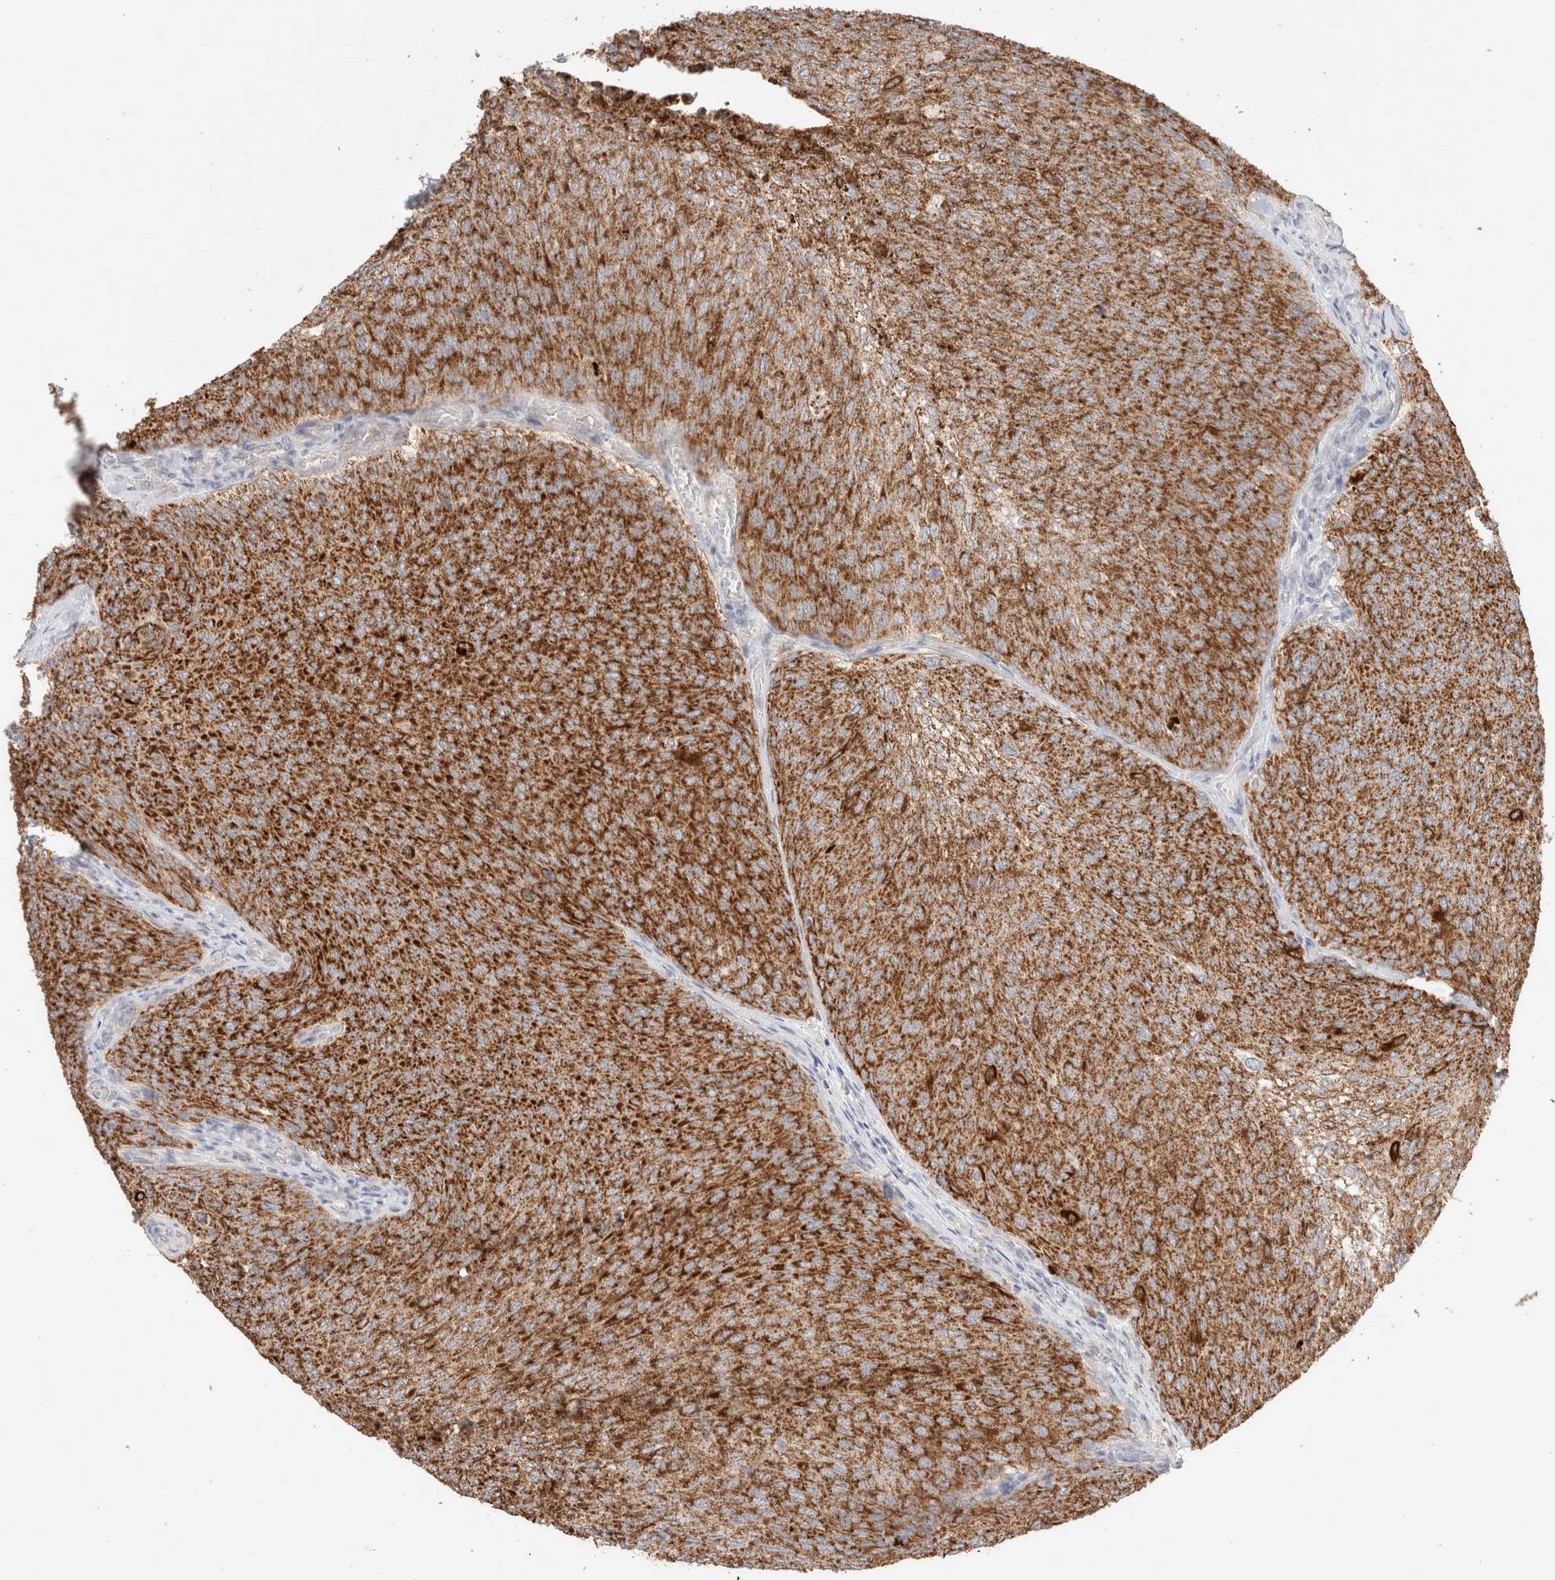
{"staining": {"intensity": "strong", "quantity": ">75%", "location": "cytoplasmic/membranous"}, "tissue": "urothelial cancer", "cell_type": "Tumor cells", "image_type": "cancer", "snomed": [{"axis": "morphology", "description": "Urothelial carcinoma, Low grade"}, {"axis": "topography", "description": "Urinary bladder"}], "caption": "DAB immunohistochemical staining of human urothelial cancer reveals strong cytoplasmic/membranous protein staining in approximately >75% of tumor cells.", "gene": "TRIM41", "patient": {"sex": "female", "age": 79}}